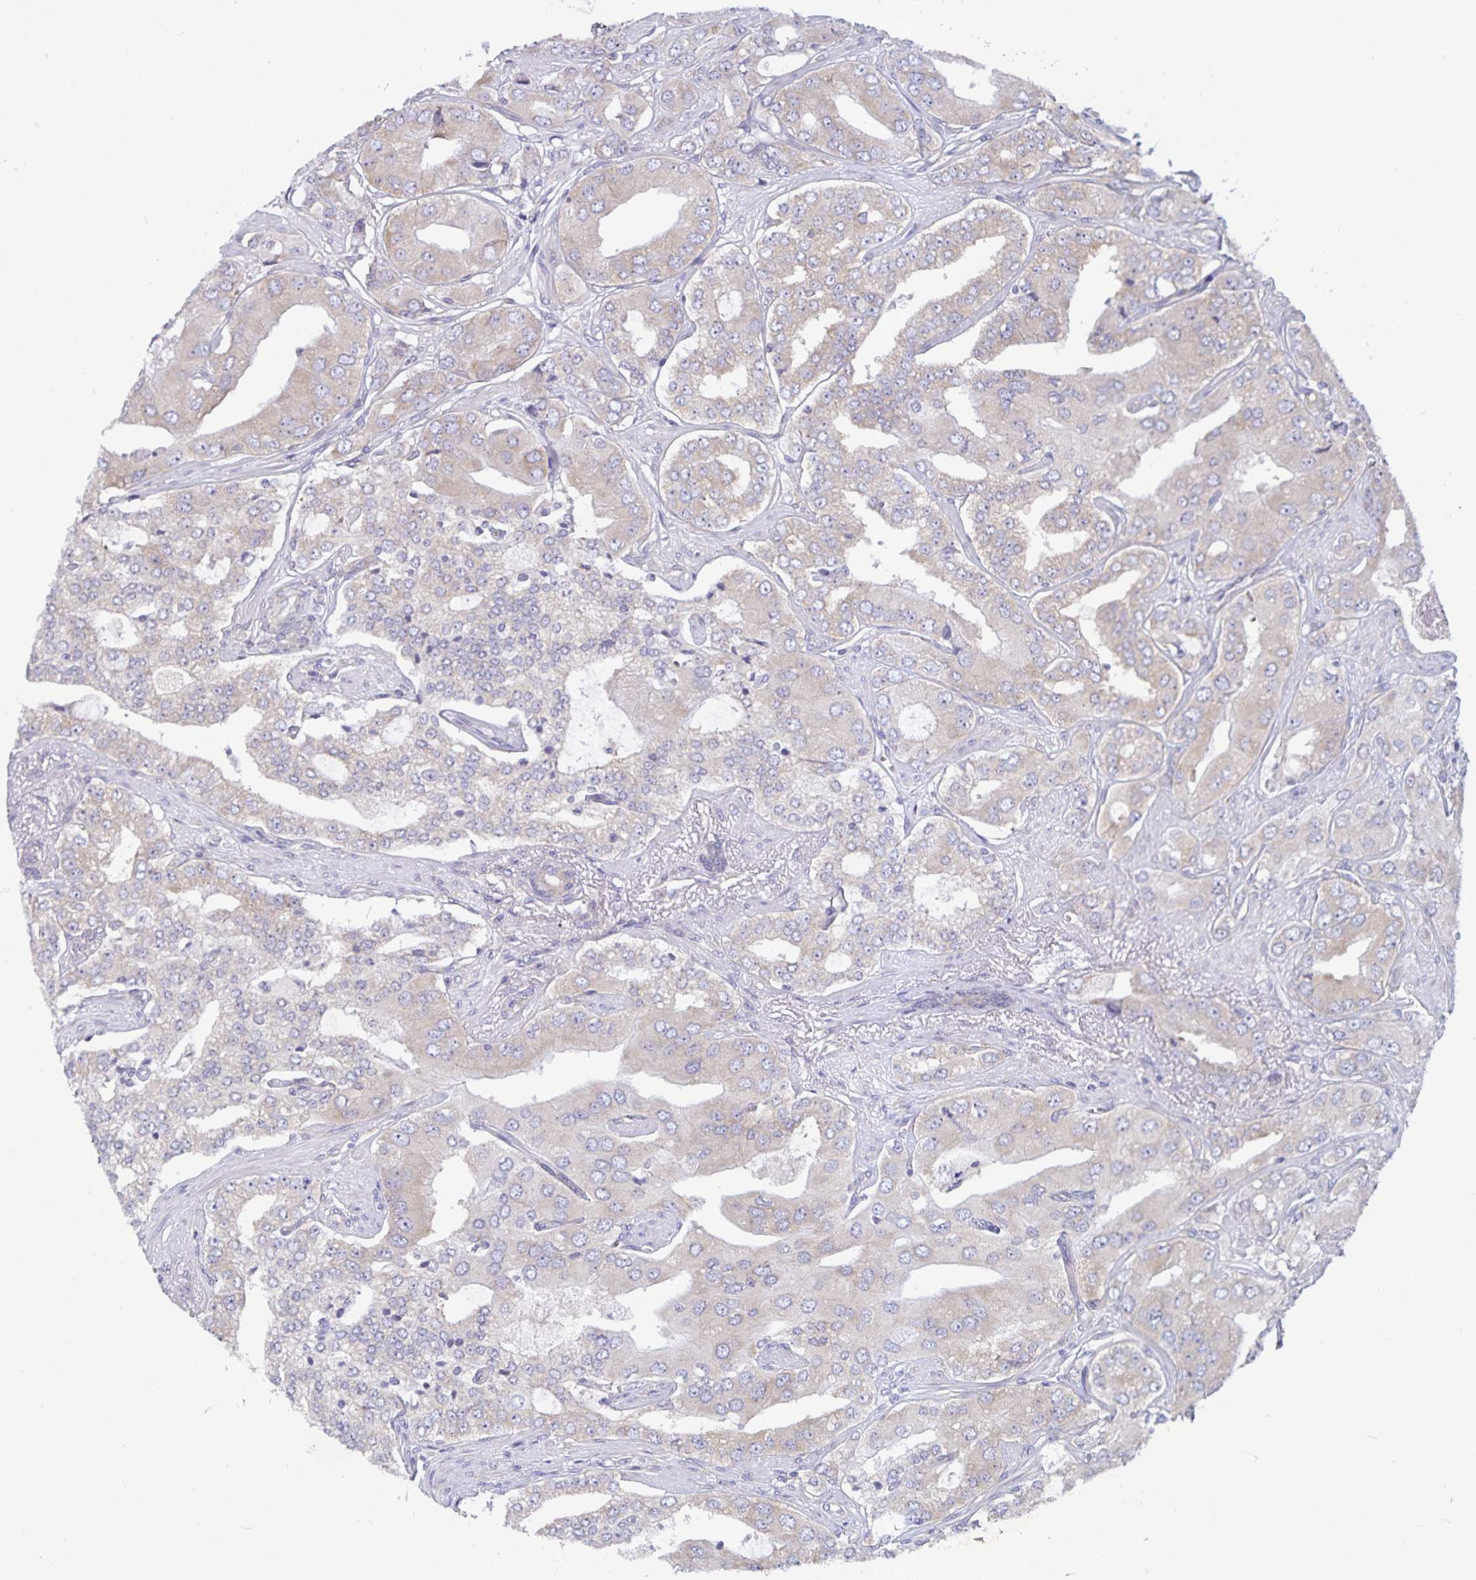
{"staining": {"intensity": "weak", "quantity": ">75%", "location": "cytoplasmic/membranous"}, "tissue": "prostate cancer", "cell_type": "Tumor cells", "image_type": "cancer", "snomed": [{"axis": "morphology", "description": "Adenocarcinoma, Low grade"}, {"axis": "topography", "description": "Prostate"}], "caption": "A low amount of weak cytoplasmic/membranous positivity is seen in about >75% of tumor cells in prostate cancer tissue.", "gene": "FAM120A", "patient": {"sex": "male", "age": 60}}